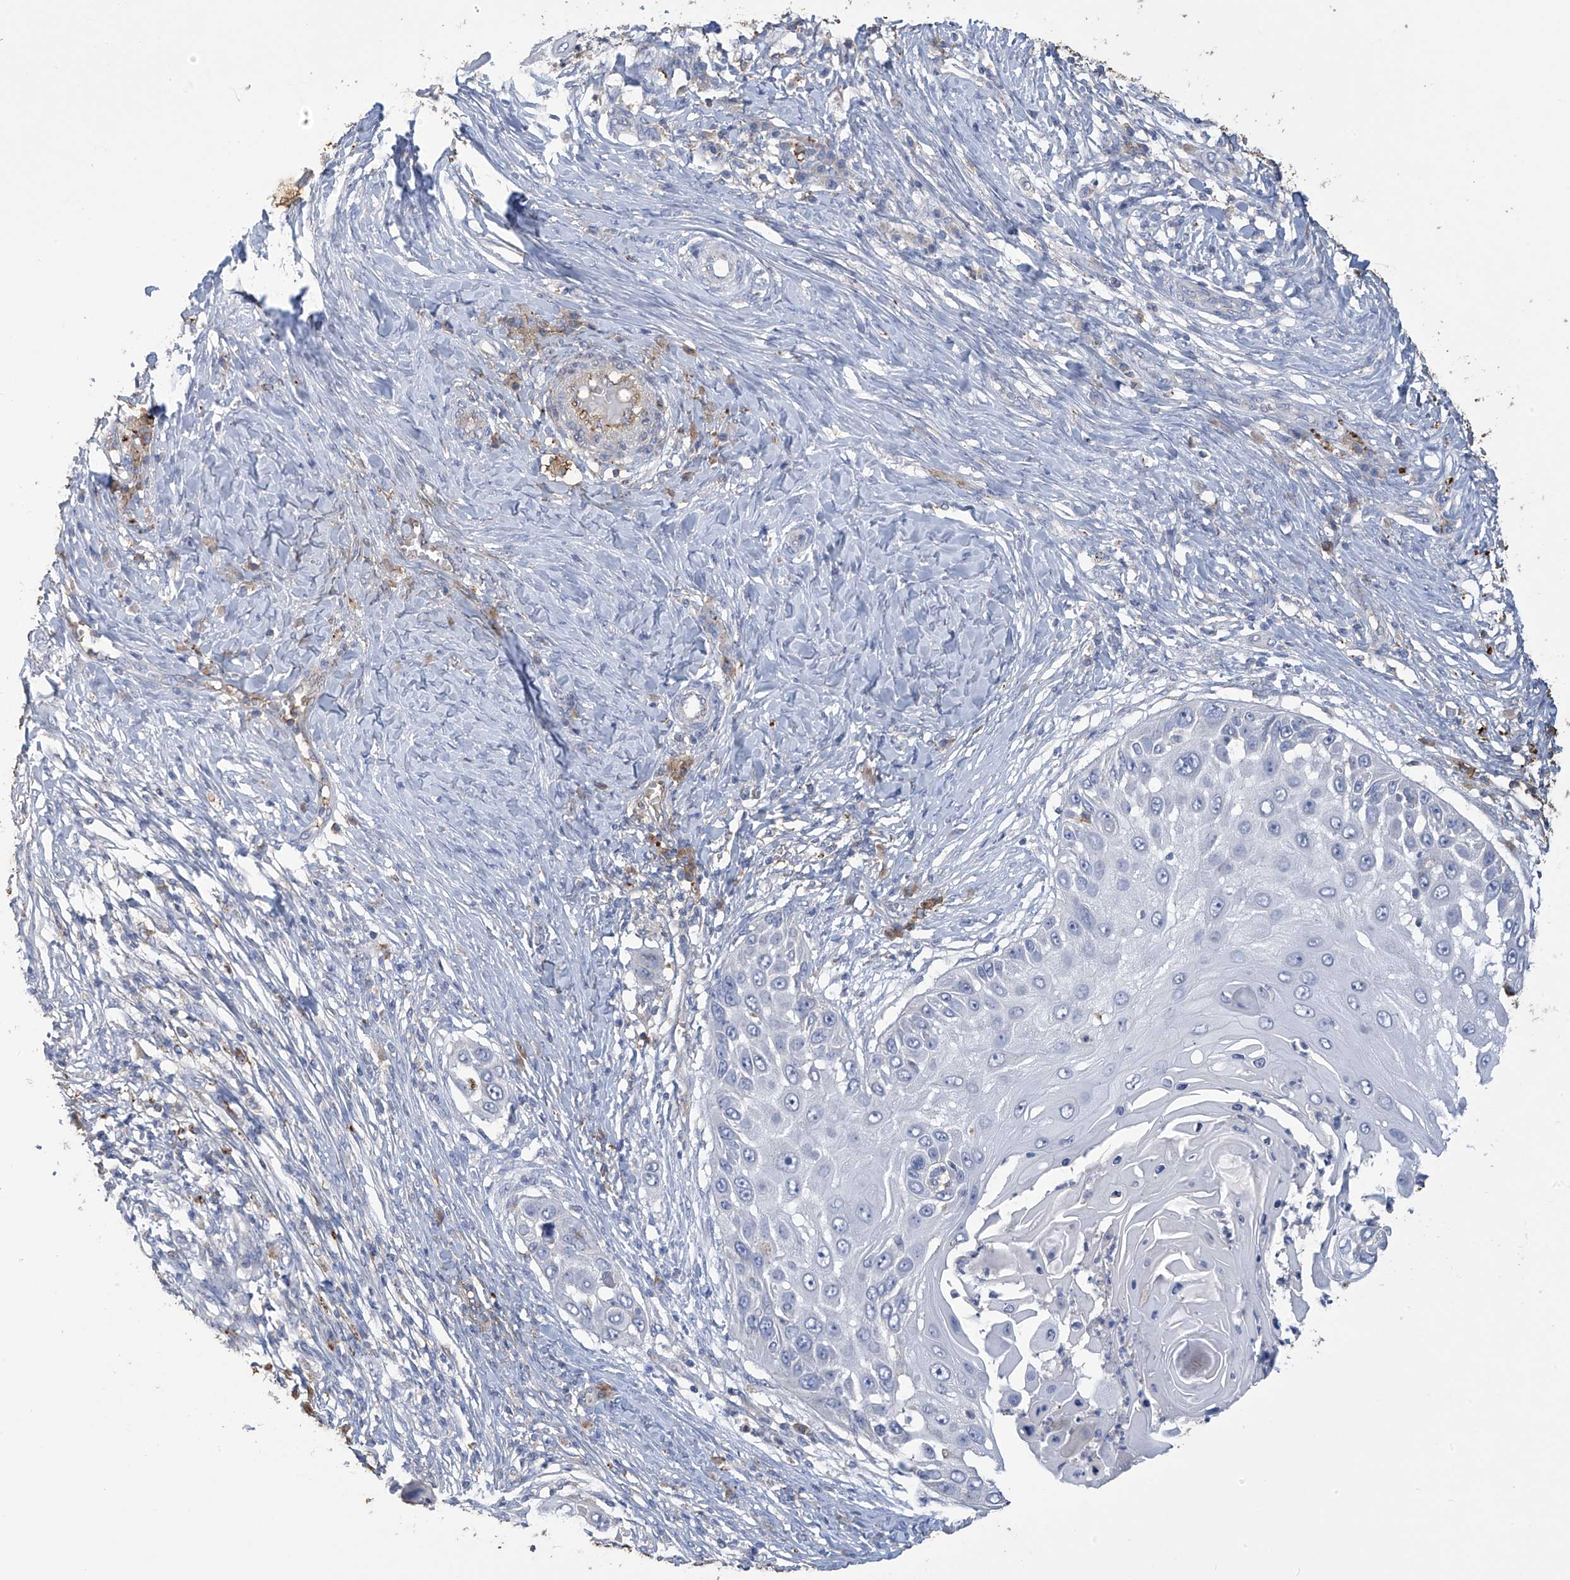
{"staining": {"intensity": "negative", "quantity": "none", "location": "none"}, "tissue": "skin cancer", "cell_type": "Tumor cells", "image_type": "cancer", "snomed": [{"axis": "morphology", "description": "Squamous cell carcinoma, NOS"}, {"axis": "topography", "description": "Skin"}], "caption": "Immunohistochemical staining of human skin cancer (squamous cell carcinoma) shows no significant staining in tumor cells.", "gene": "OGT", "patient": {"sex": "female", "age": 44}}